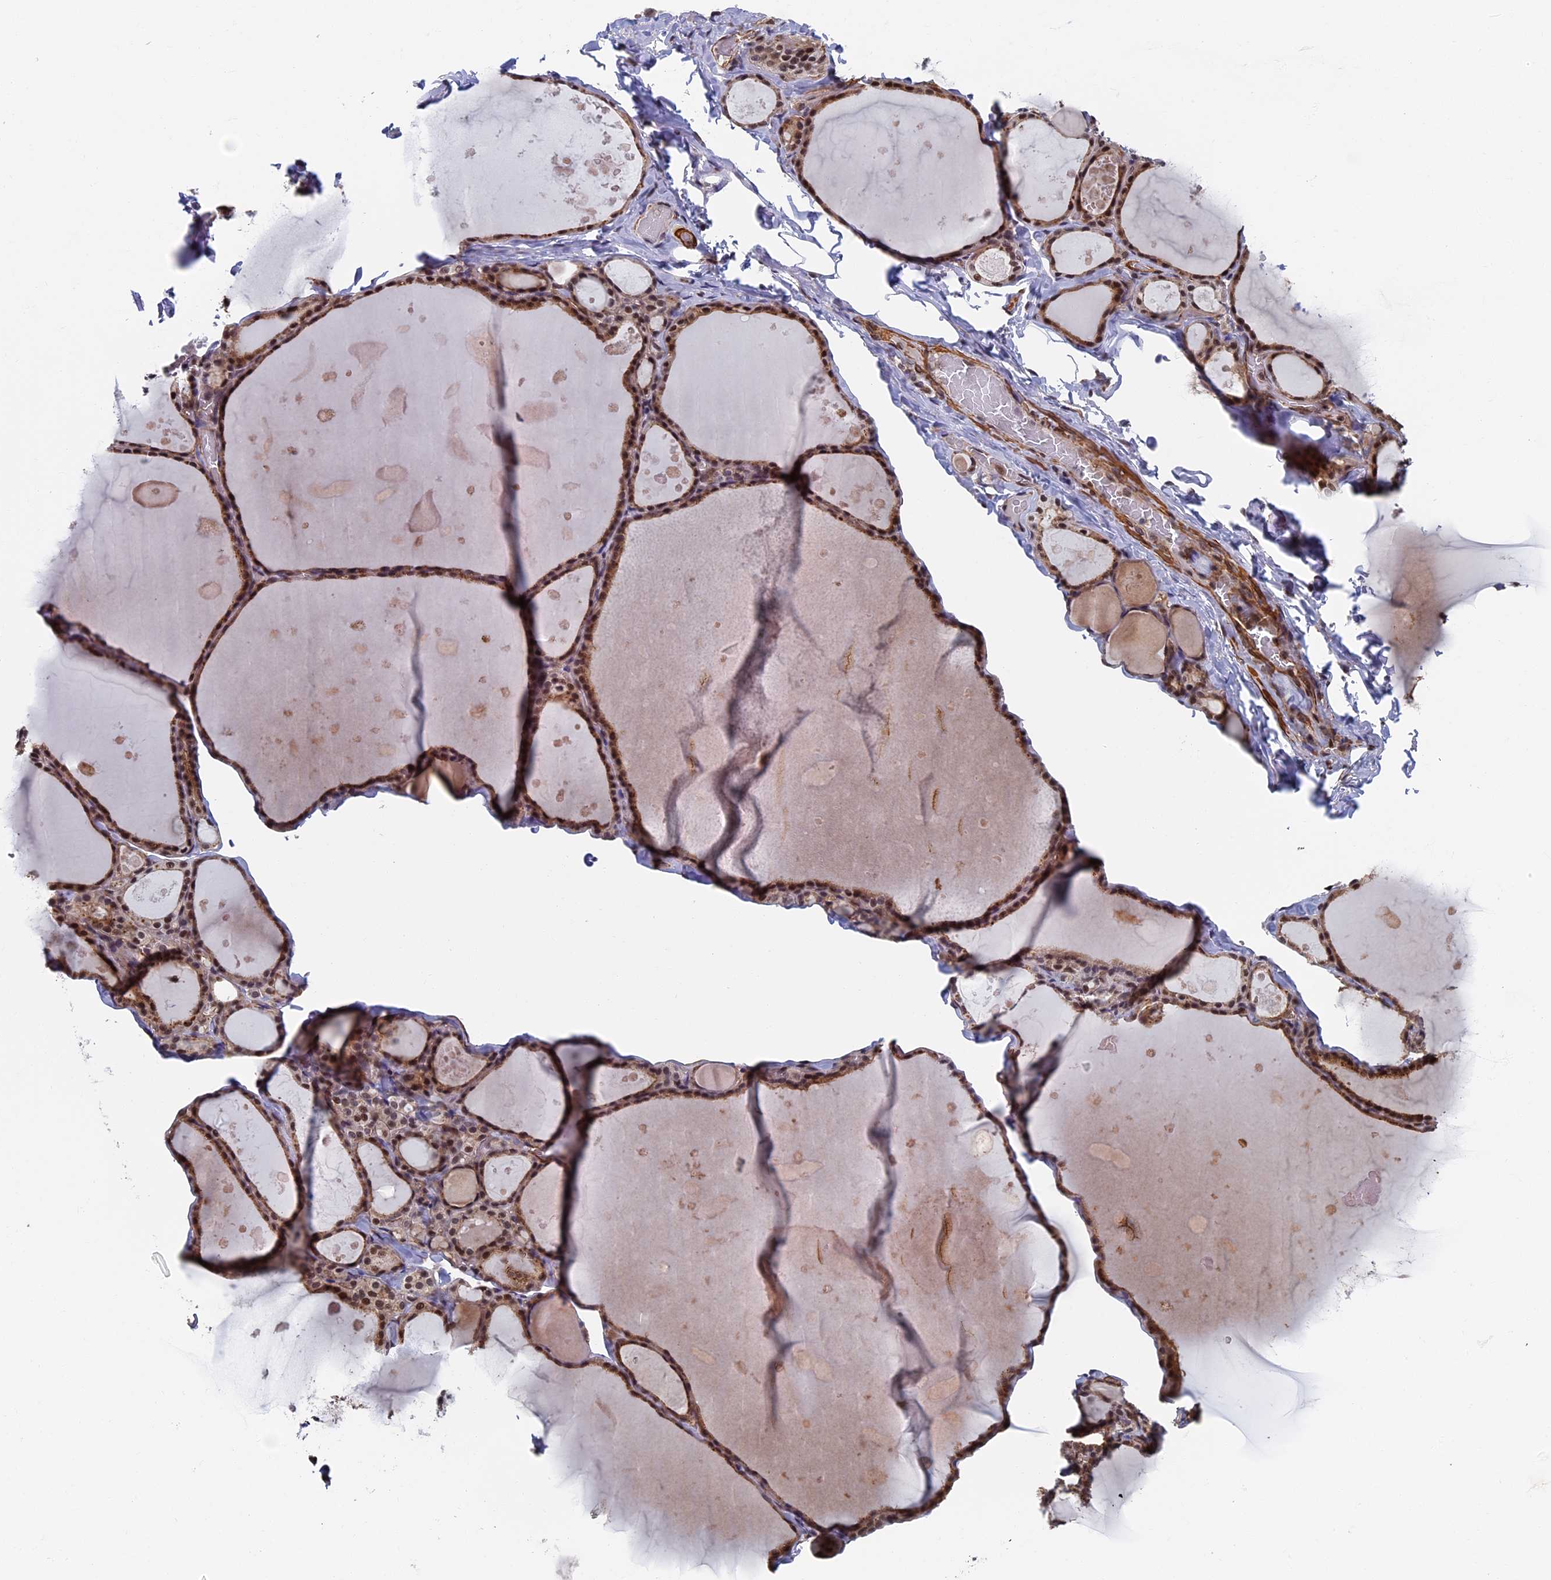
{"staining": {"intensity": "moderate", "quantity": ">75%", "location": "cytoplasmic/membranous,nuclear"}, "tissue": "thyroid gland", "cell_type": "Glandular cells", "image_type": "normal", "snomed": [{"axis": "morphology", "description": "Normal tissue, NOS"}, {"axis": "topography", "description": "Thyroid gland"}], "caption": "This is a micrograph of IHC staining of benign thyroid gland, which shows moderate staining in the cytoplasmic/membranous,nuclear of glandular cells.", "gene": "CTDP1", "patient": {"sex": "male", "age": 56}}